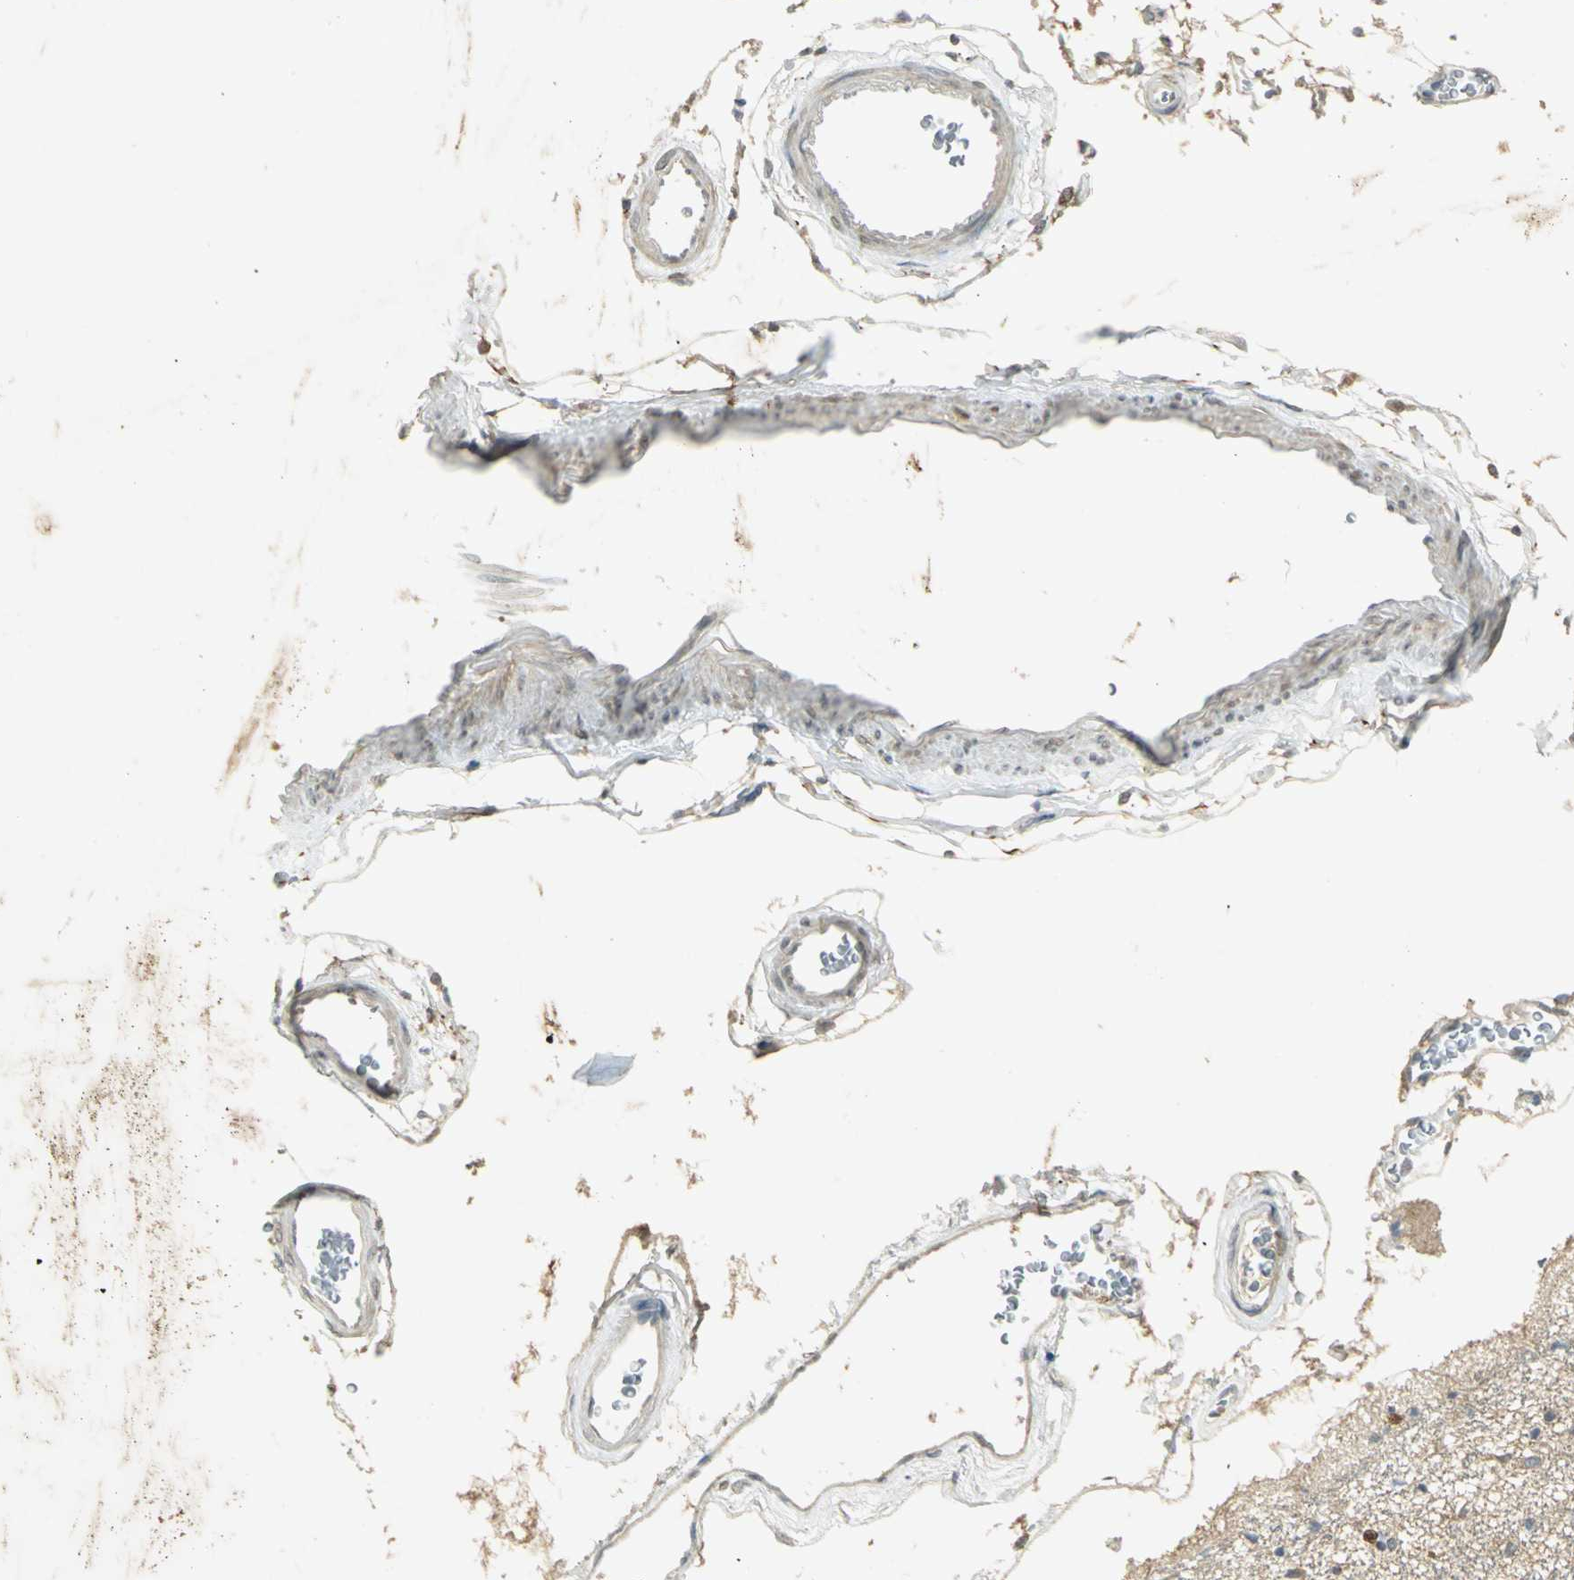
{"staining": {"intensity": "moderate", "quantity": "25%-75%", "location": "nuclear"}, "tissue": "hippocampus", "cell_type": "Glial cells", "image_type": "normal", "snomed": [{"axis": "morphology", "description": "Normal tissue, NOS"}, {"axis": "topography", "description": "Hippocampus"}], "caption": "Normal hippocampus exhibits moderate nuclear positivity in about 25%-75% of glial cells, visualized by immunohistochemistry. Nuclei are stained in blue.", "gene": "BIRC2", "patient": {"sex": "female", "age": 54}}